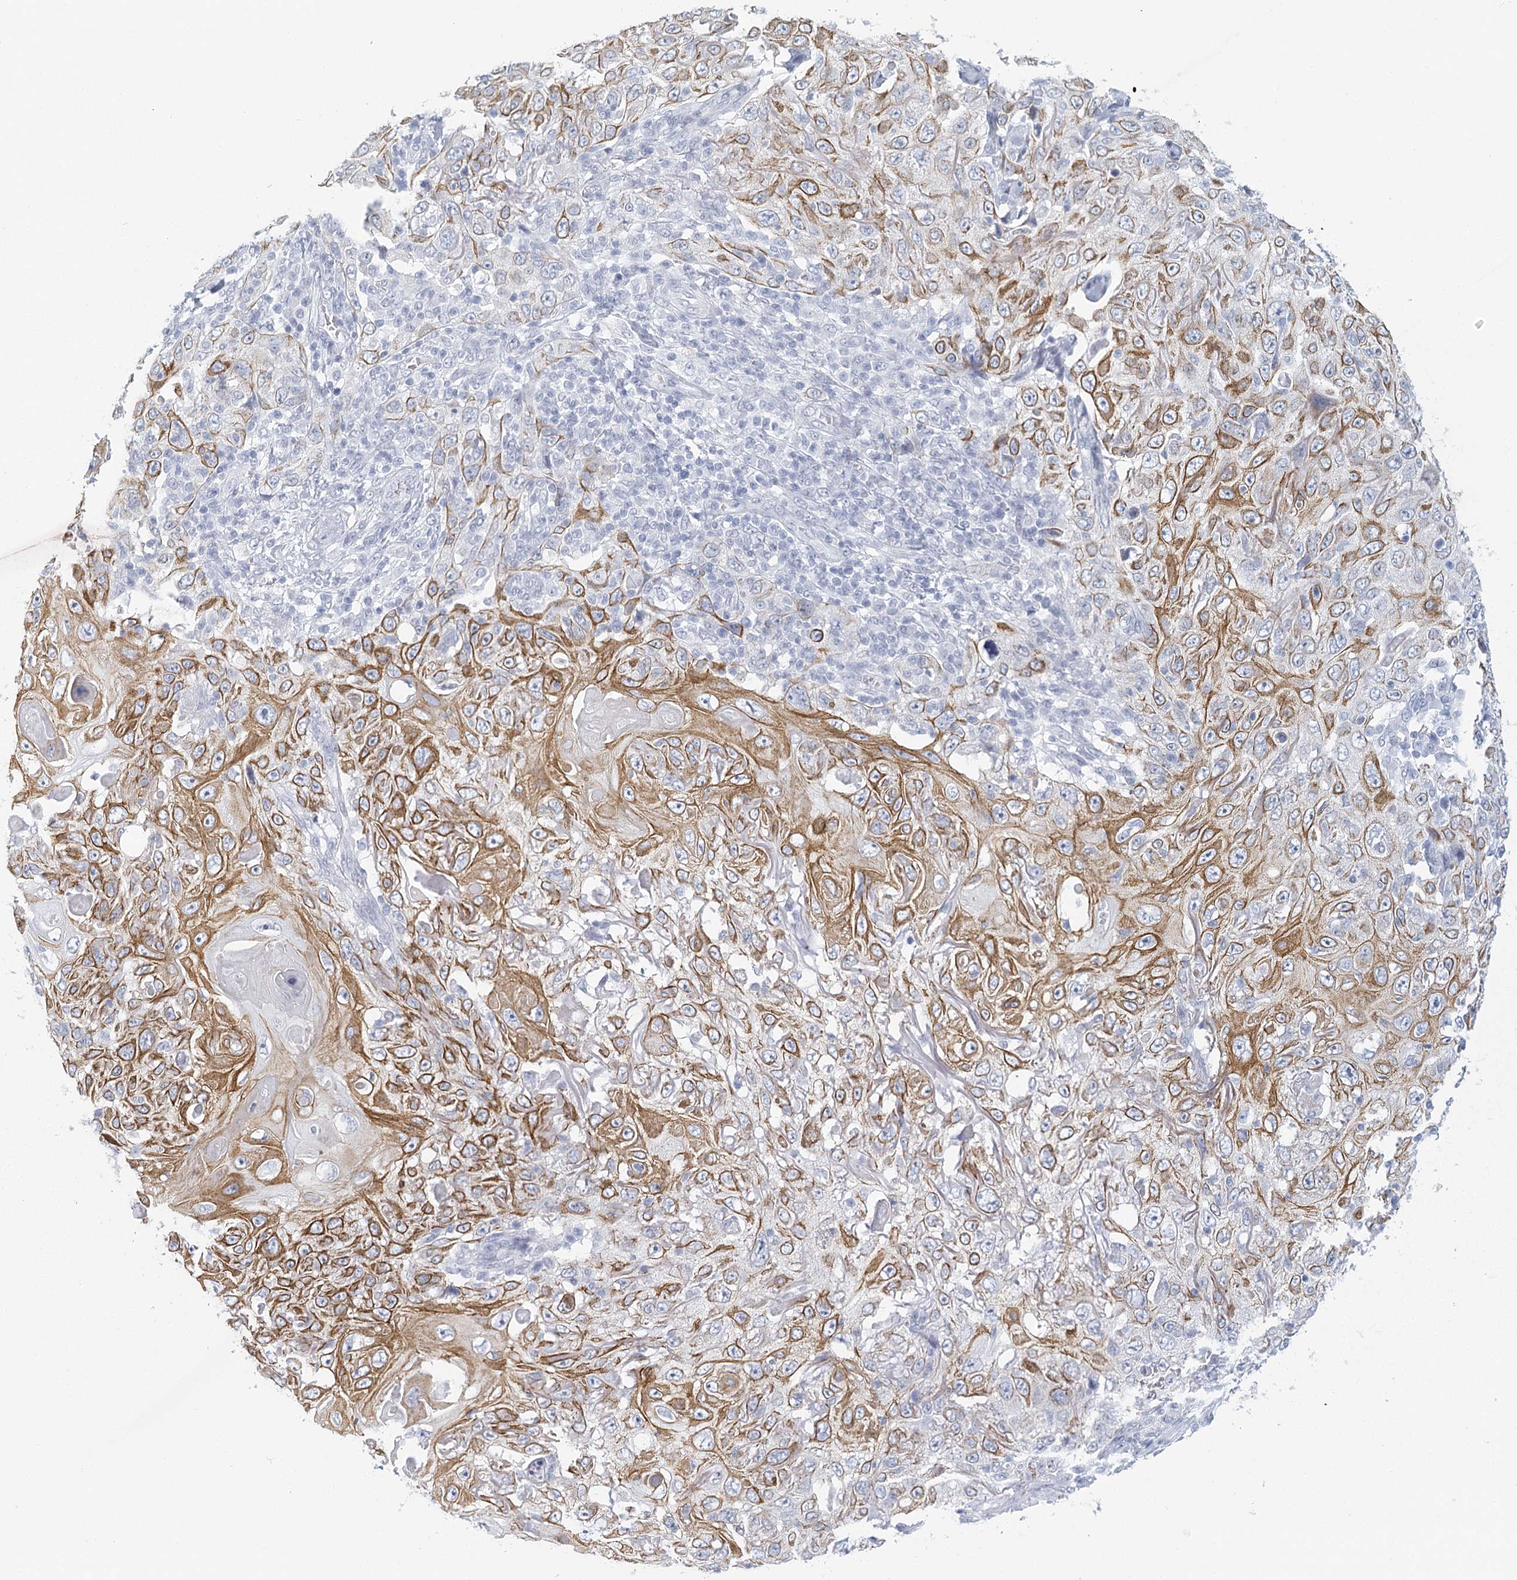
{"staining": {"intensity": "moderate", "quantity": ">75%", "location": "cytoplasmic/membranous"}, "tissue": "skin cancer", "cell_type": "Tumor cells", "image_type": "cancer", "snomed": [{"axis": "morphology", "description": "Squamous cell carcinoma, NOS"}, {"axis": "topography", "description": "Skin"}], "caption": "The image reveals staining of squamous cell carcinoma (skin), revealing moderate cytoplasmic/membranous protein expression (brown color) within tumor cells.", "gene": "WNT8B", "patient": {"sex": "female", "age": 88}}